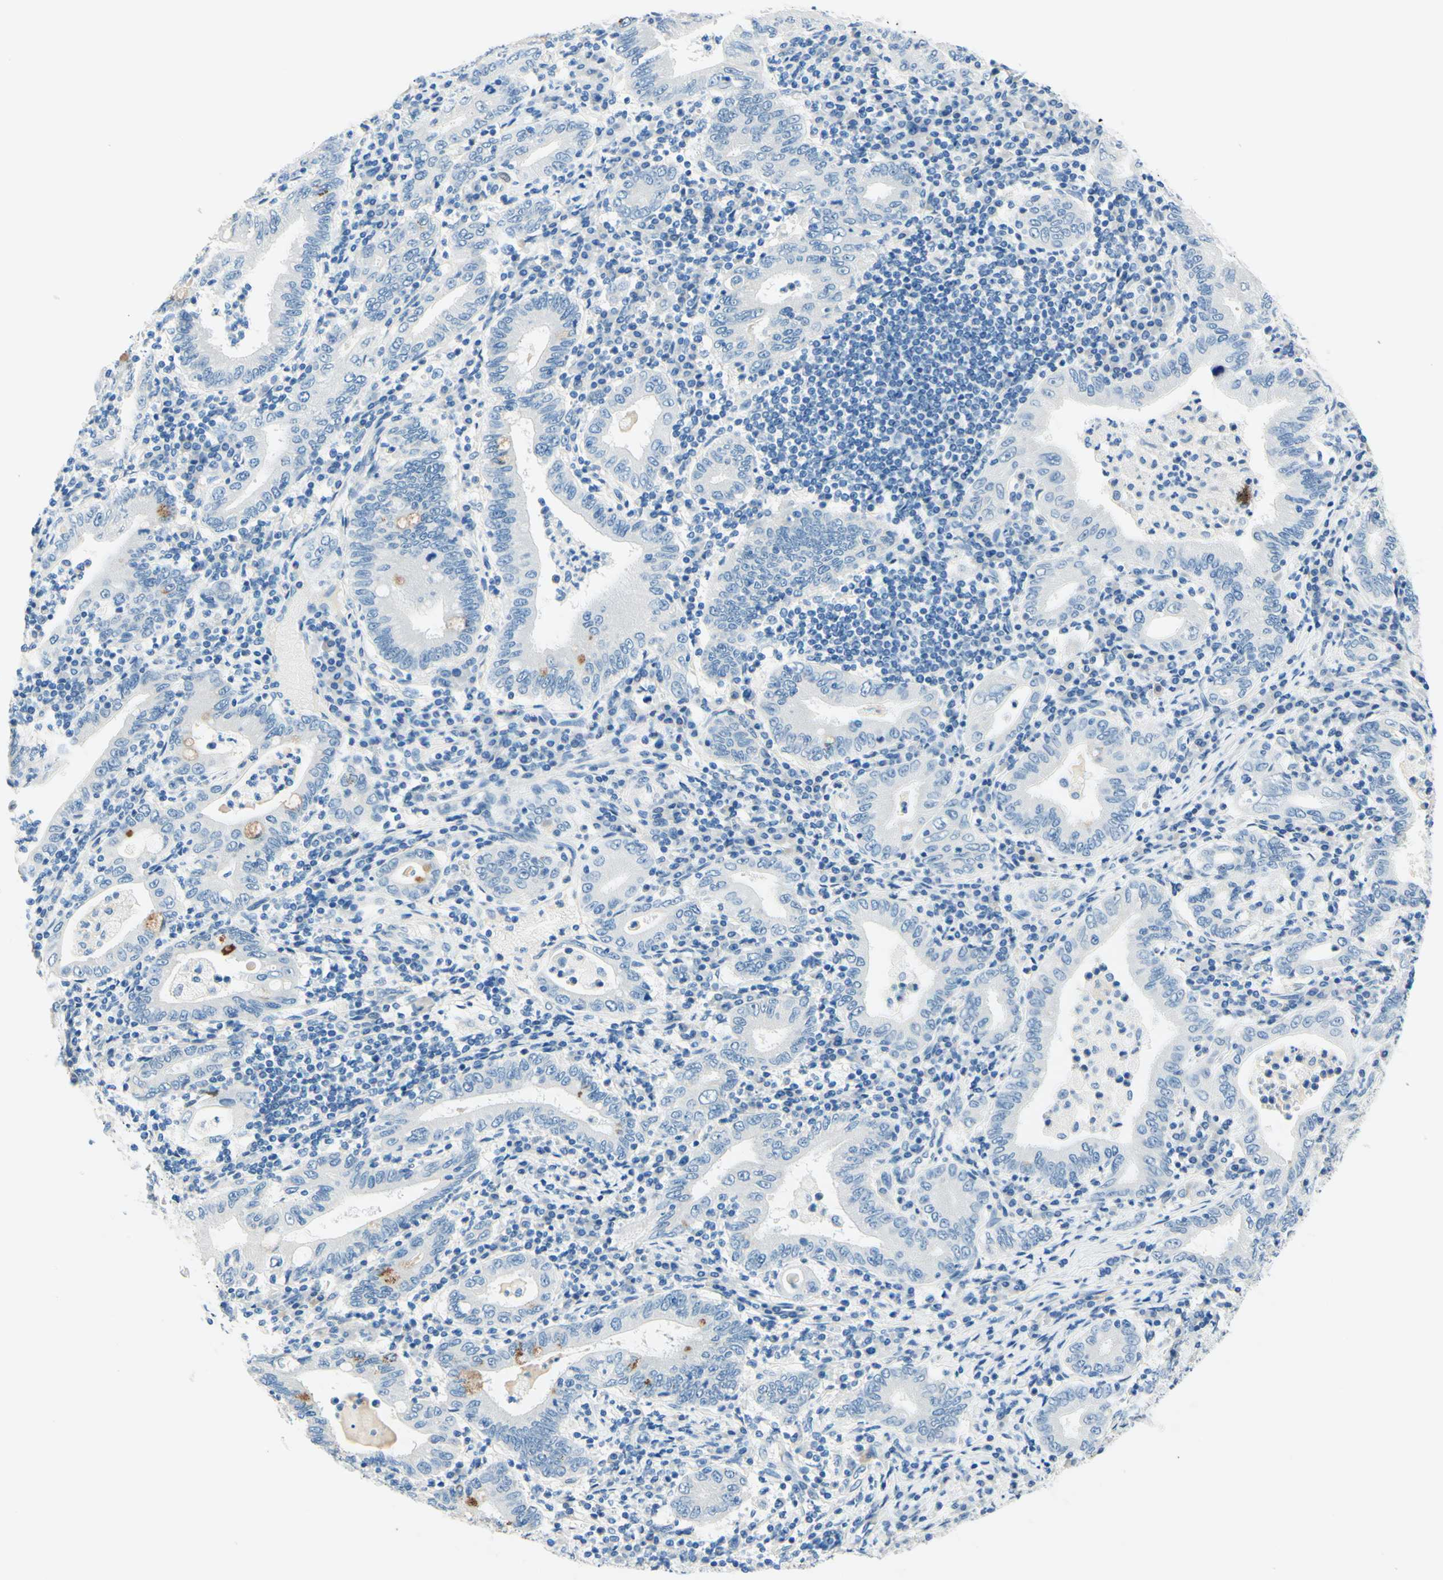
{"staining": {"intensity": "weak", "quantity": "<25%", "location": "cytoplasmic/membranous"}, "tissue": "stomach cancer", "cell_type": "Tumor cells", "image_type": "cancer", "snomed": [{"axis": "morphology", "description": "Normal tissue, NOS"}, {"axis": "morphology", "description": "Adenocarcinoma, NOS"}, {"axis": "topography", "description": "Esophagus"}, {"axis": "topography", "description": "Stomach, upper"}, {"axis": "topography", "description": "Peripheral nerve tissue"}], "caption": "This is a image of immunohistochemistry (IHC) staining of adenocarcinoma (stomach), which shows no staining in tumor cells.", "gene": "PASD1", "patient": {"sex": "male", "age": 62}}